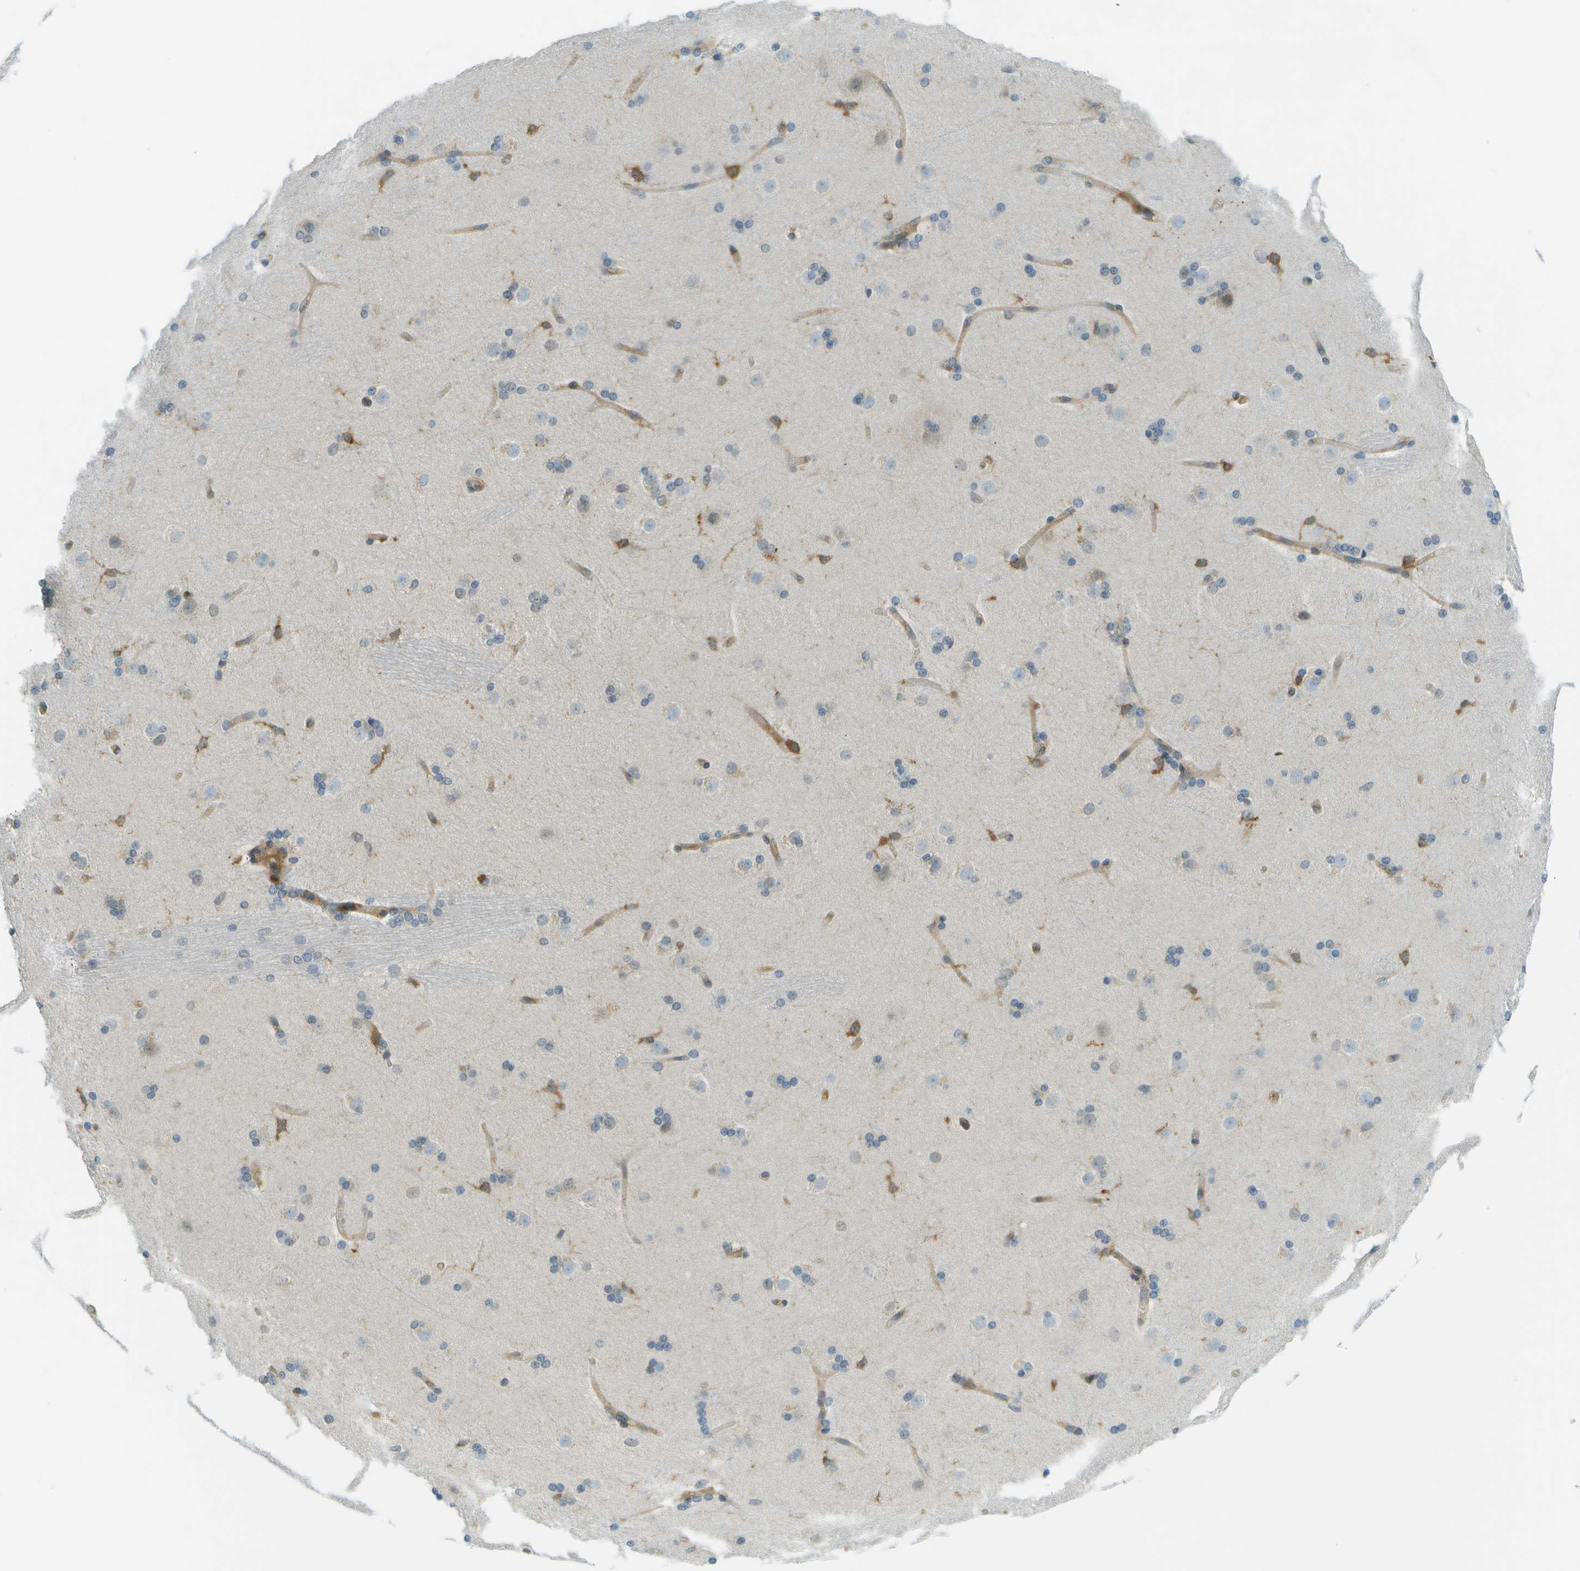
{"staining": {"intensity": "moderate", "quantity": "<25%", "location": "cytoplasmic/membranous"}, "tissue": "caudate", "cell_type": "Glial cells", "image_type": "normal", "snomed": [{"axis": "morphology", "description": "Normal tissue, NOS"}, {"axis": "topography", "description": "Lateral ventricle wall"}], "caption": "Glial cells reveal low levels of moderate cytoplasmic/membranous expression in about <25% of cells in normal caudate.", "gene": "TMTC1", "patient": {"sex": "female", "age": 19}}